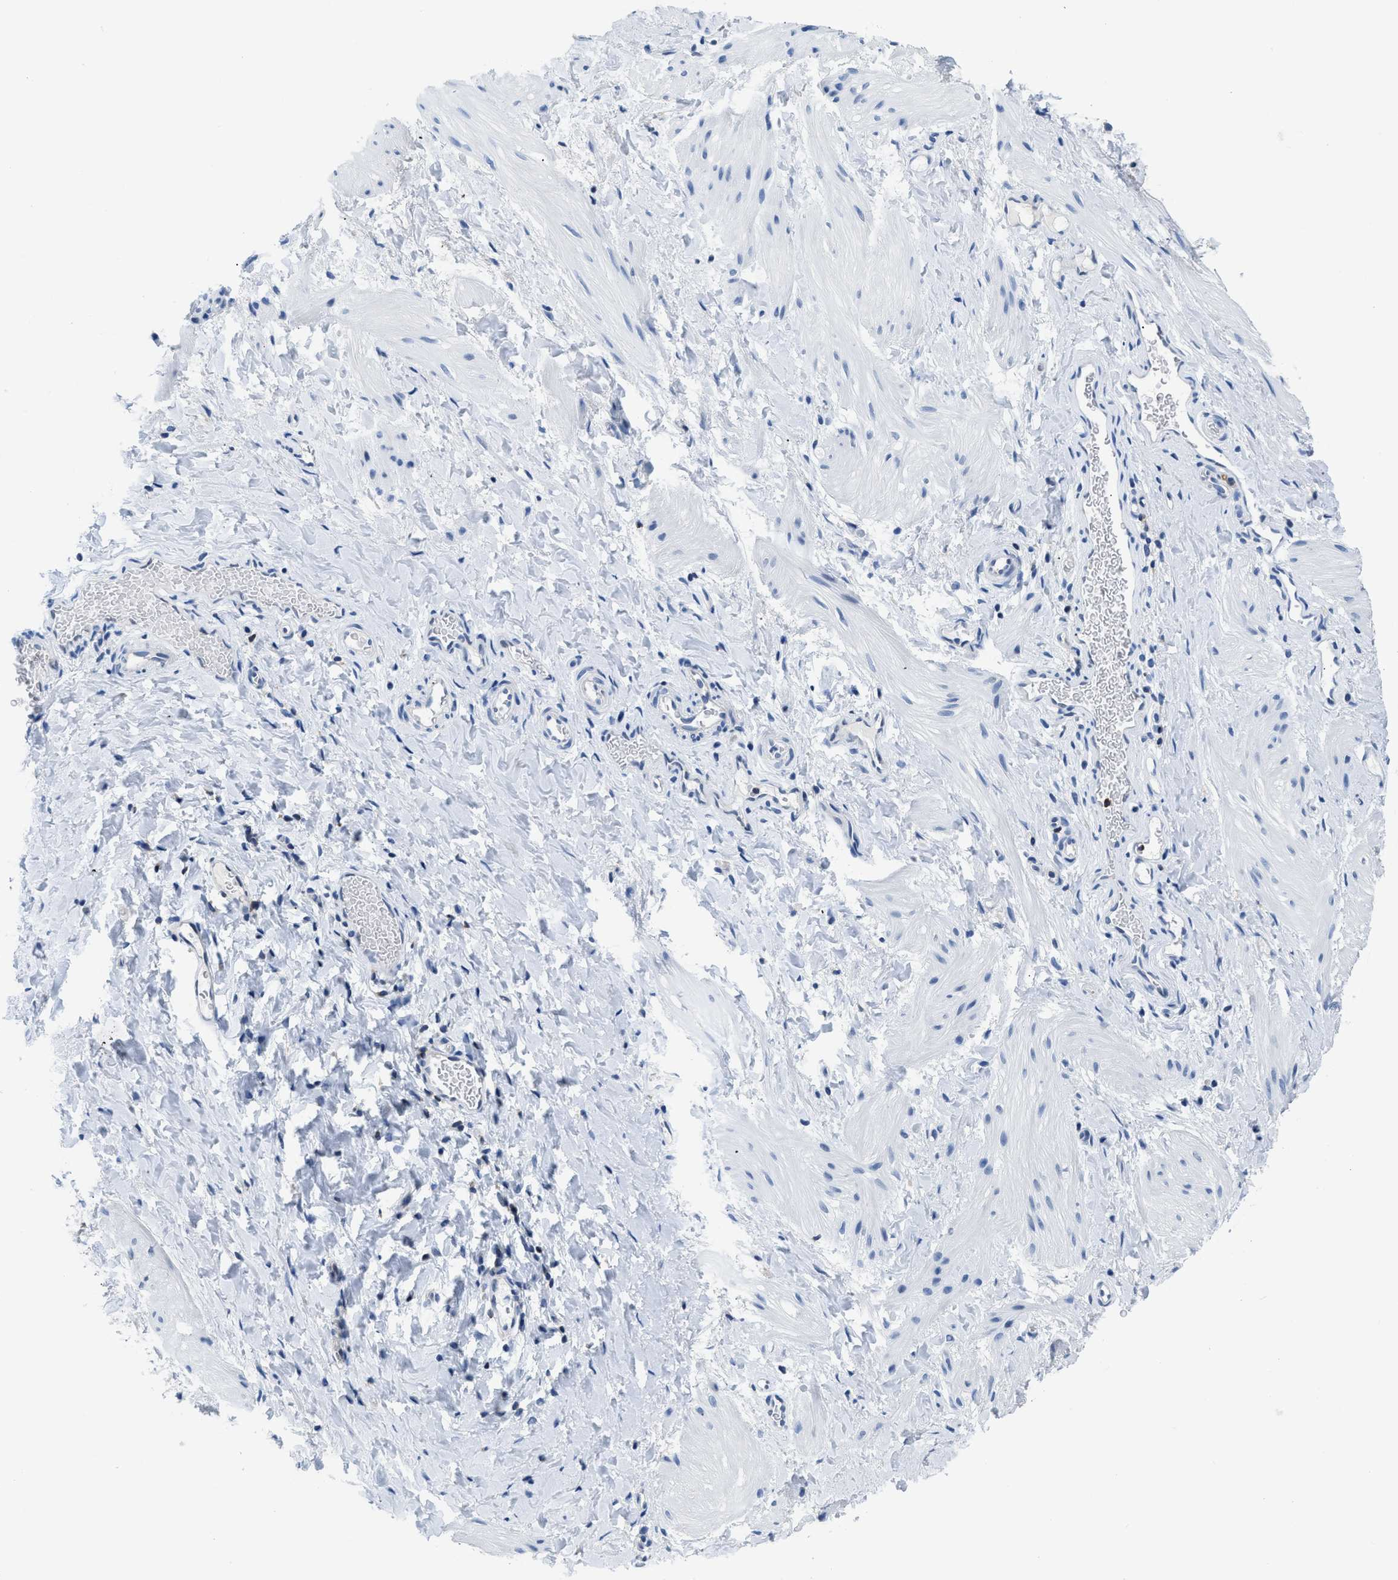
{"staining": {"intensity": "negative", "quantity": "none", "location": "none"}, "tissue": "smooth muscle", "cell_type": "Smooth muscle cells", "image_type": "normal", "snomed": [{"axis": "morphology", "description": "Normal tissue, NOS"}, {"axis": "topography", "description": "Smooth muscle"}], "caption": "This is a micrograph of IHC staining of unremarkable smooth muscle, which shows no positivity in smooth muscle cells.", "gene": "NFATC2", "patient": {"sex": "male", "age": 16}}